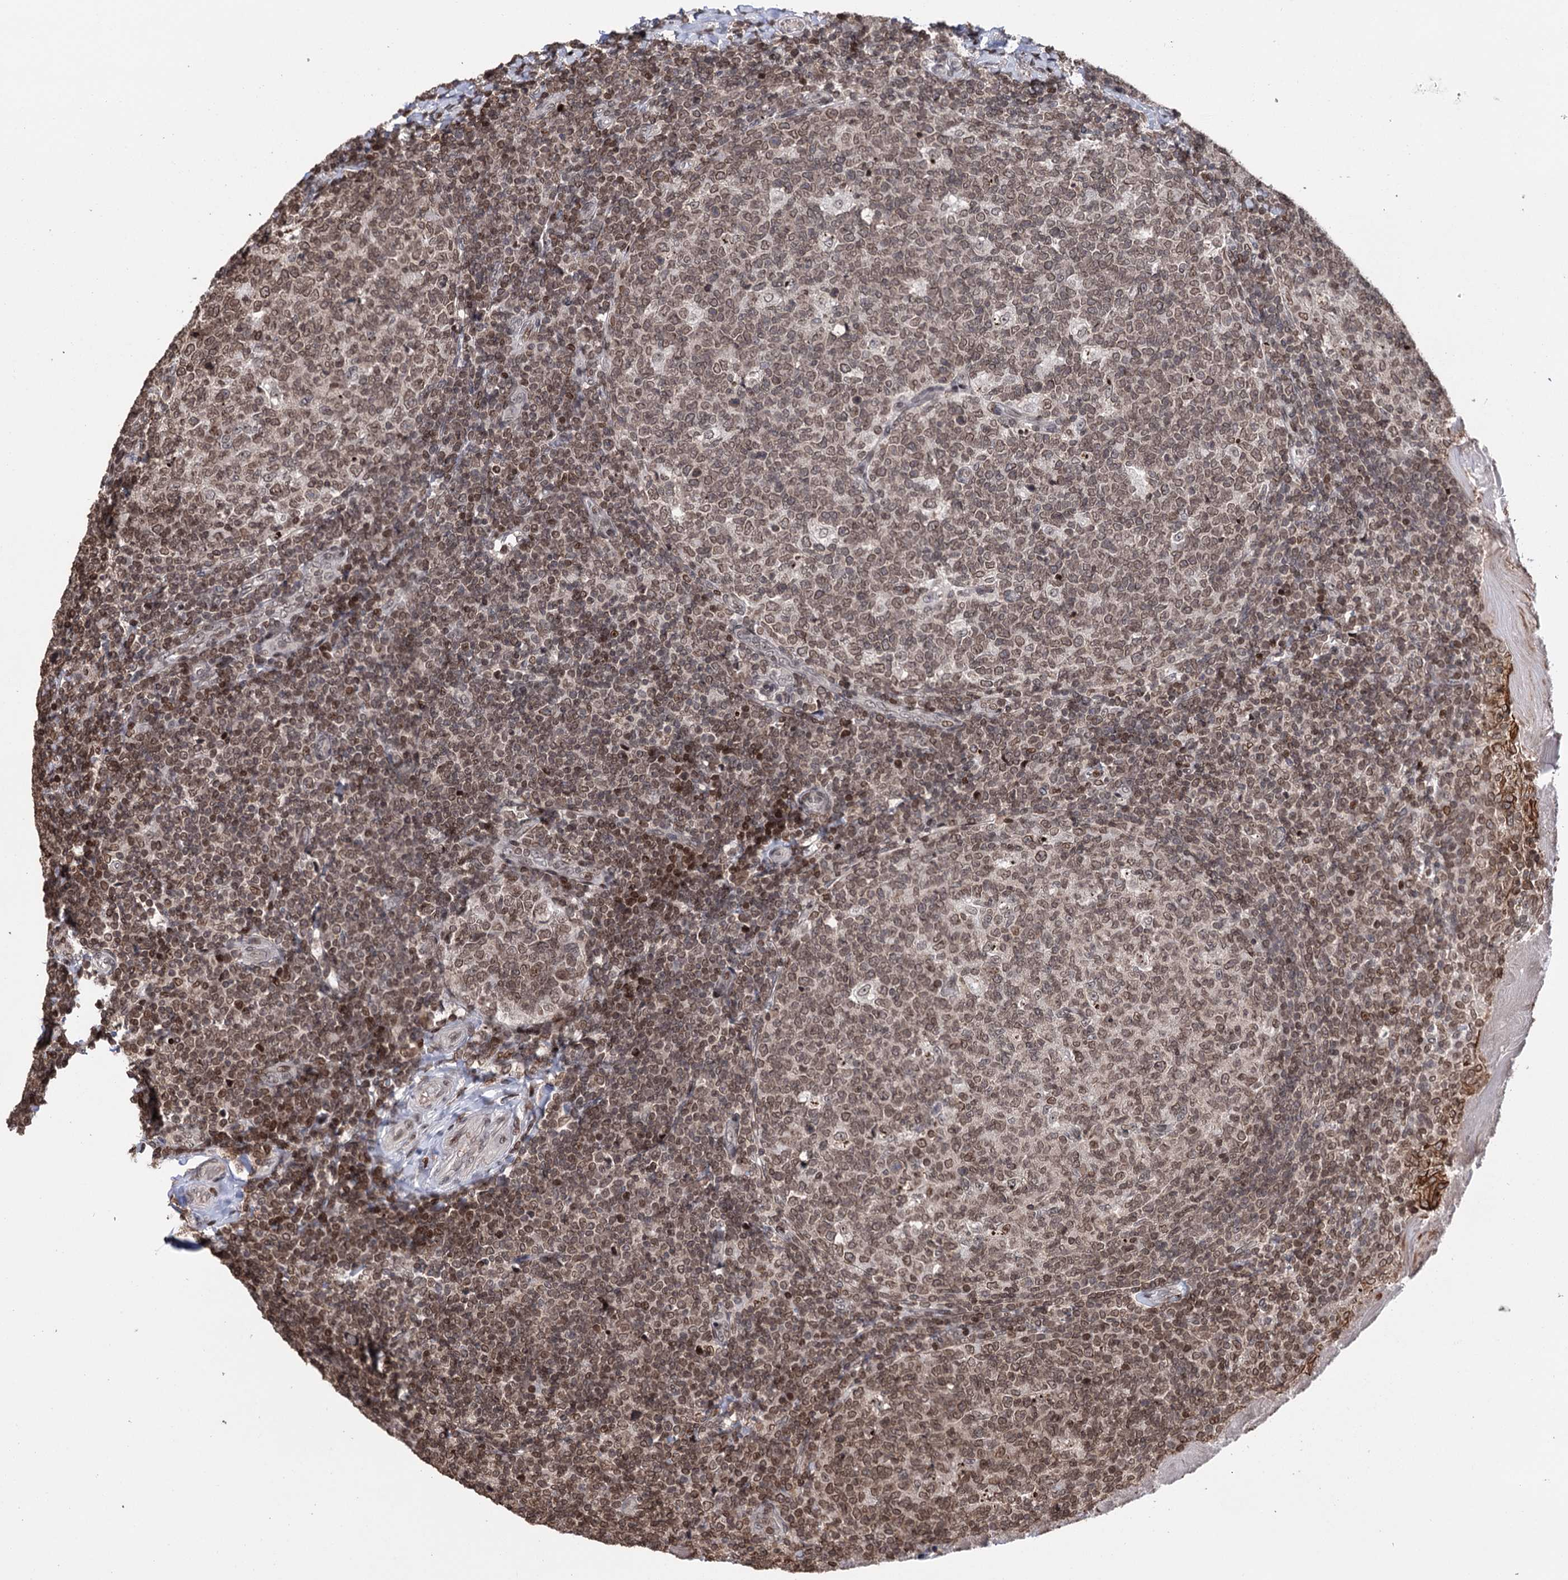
{"staining": {"intensity": "moderate", "quantity": ">75%", "location": "nuclear"}, "tissue": "tonsil", "cell_type": "Germinal center cells", "image_type": "normal", "snomed": [{"axis": "morphology", "description": "Normal tissue, NOS"}, {"axis": "topography", "description": "Tonsil"}], "caption": "The image displays a brown stain indicating the presence of a protein in the nuclear of germinal center cells in tonsil.", "gene": "CCDC77", "patient": {"sex": "female", "age": 19}}